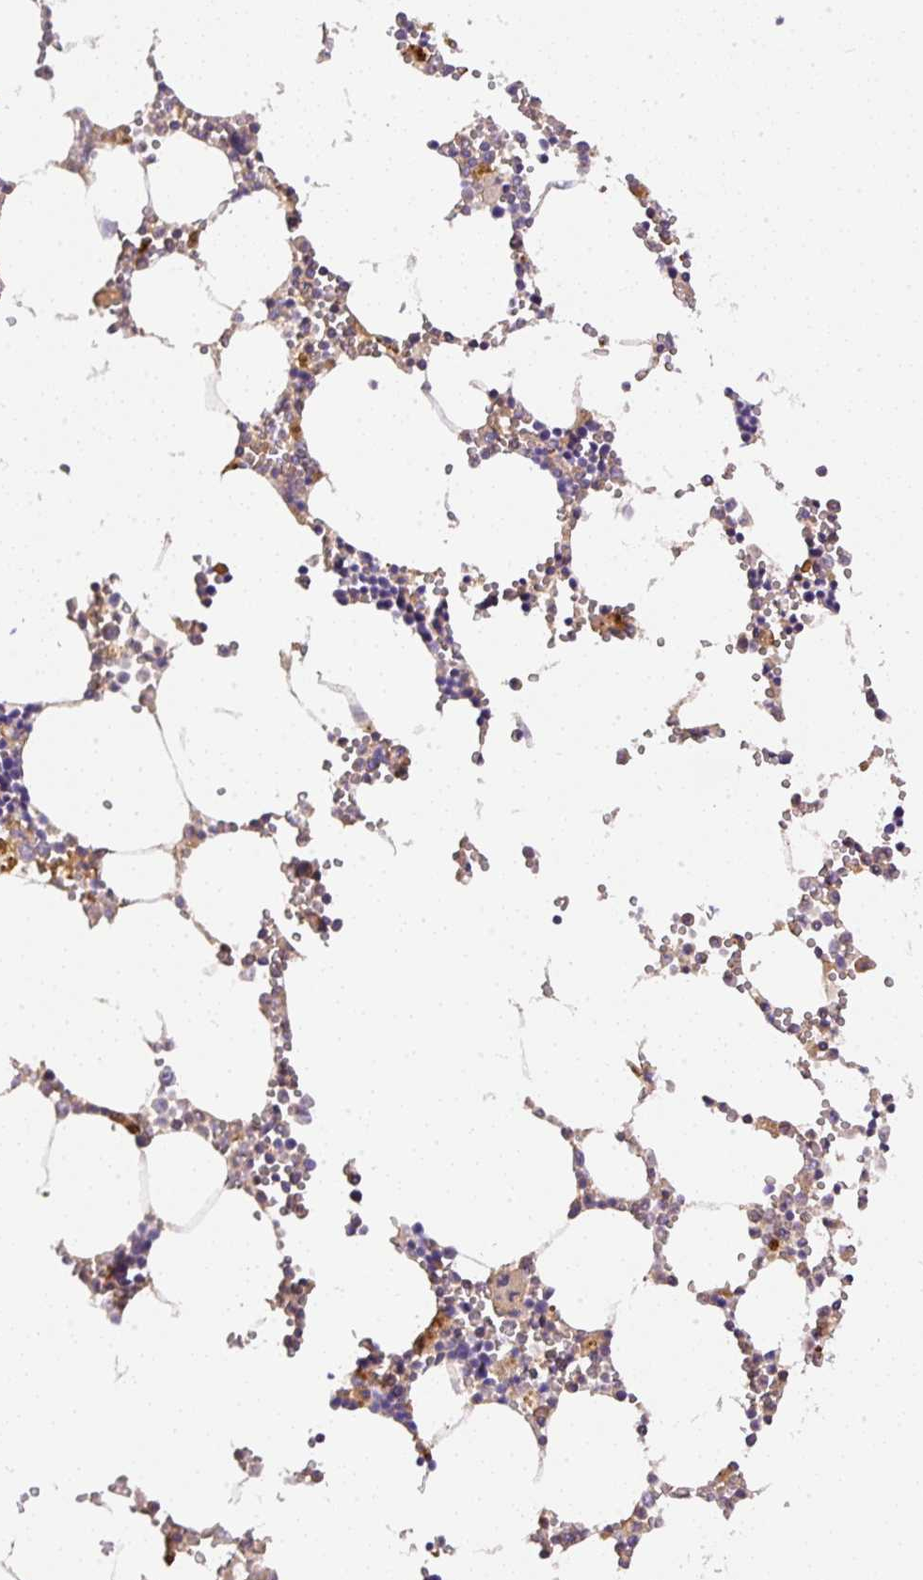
{"staining": {"intensity": "moderate", "quantity": "25%-75%", "location": "cytoplasmic/membranous"}, "tissue": "bone marrow", "cell_type": "Hematopoietic cells", "image_type": "normal", "snomed": [{"axis": "morphology", "description": "Normal tissue, NOS"}, {"axis": "topography", "description": "Bone marrow"}], "caption": "Immunohistochemical staining of benign bone marrow displays 25%-75% levels of moderate cytoplasmic/membranous protein staining in approximately 25%-75% of hematopoietic cells.", "gene": "DAPK1", "patient": {"sex": "male", "age": 54}}